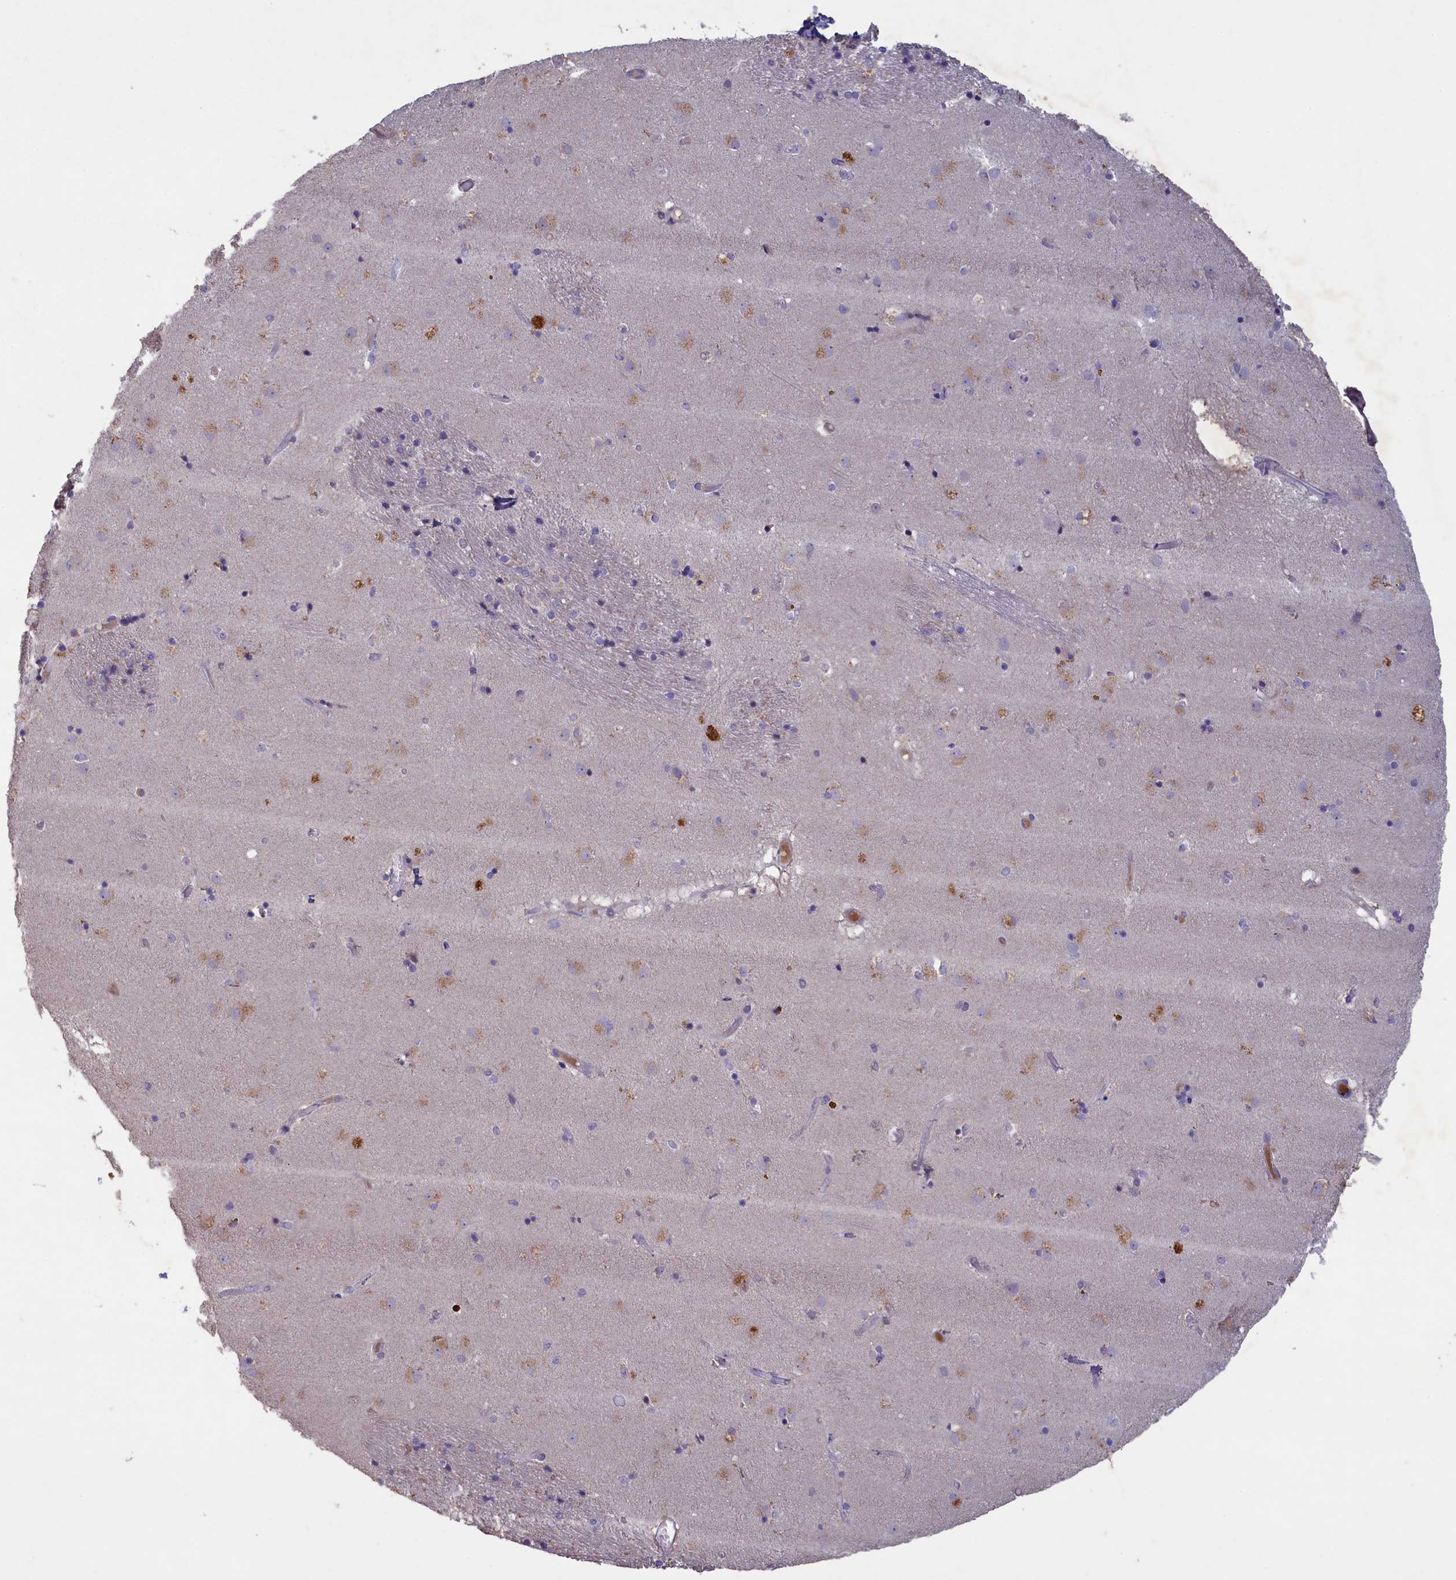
{"staining": {"intensity": "negative", "quantity": "none", "location": "none"}, "tissue": "caudate", "cell_type": "Glial cells", "image_type": "normal", "snomed": [{"axis": "morphology", "description": "Normal tissue, NOS"}, {"axis": "topography", "description": "Lateral ventricle wall"}], "caption": "Immunohistochemistry micrograph of benign human caudate stained for a protein (brown), which exhibits no positivity in glial cells. (DAB (3,3'-diaminobenzidine) immunohistochemistry with hematoxylin counter stain).", "gene": "ATF7IP2", "patient": {"sex": "male", "age": 70}}